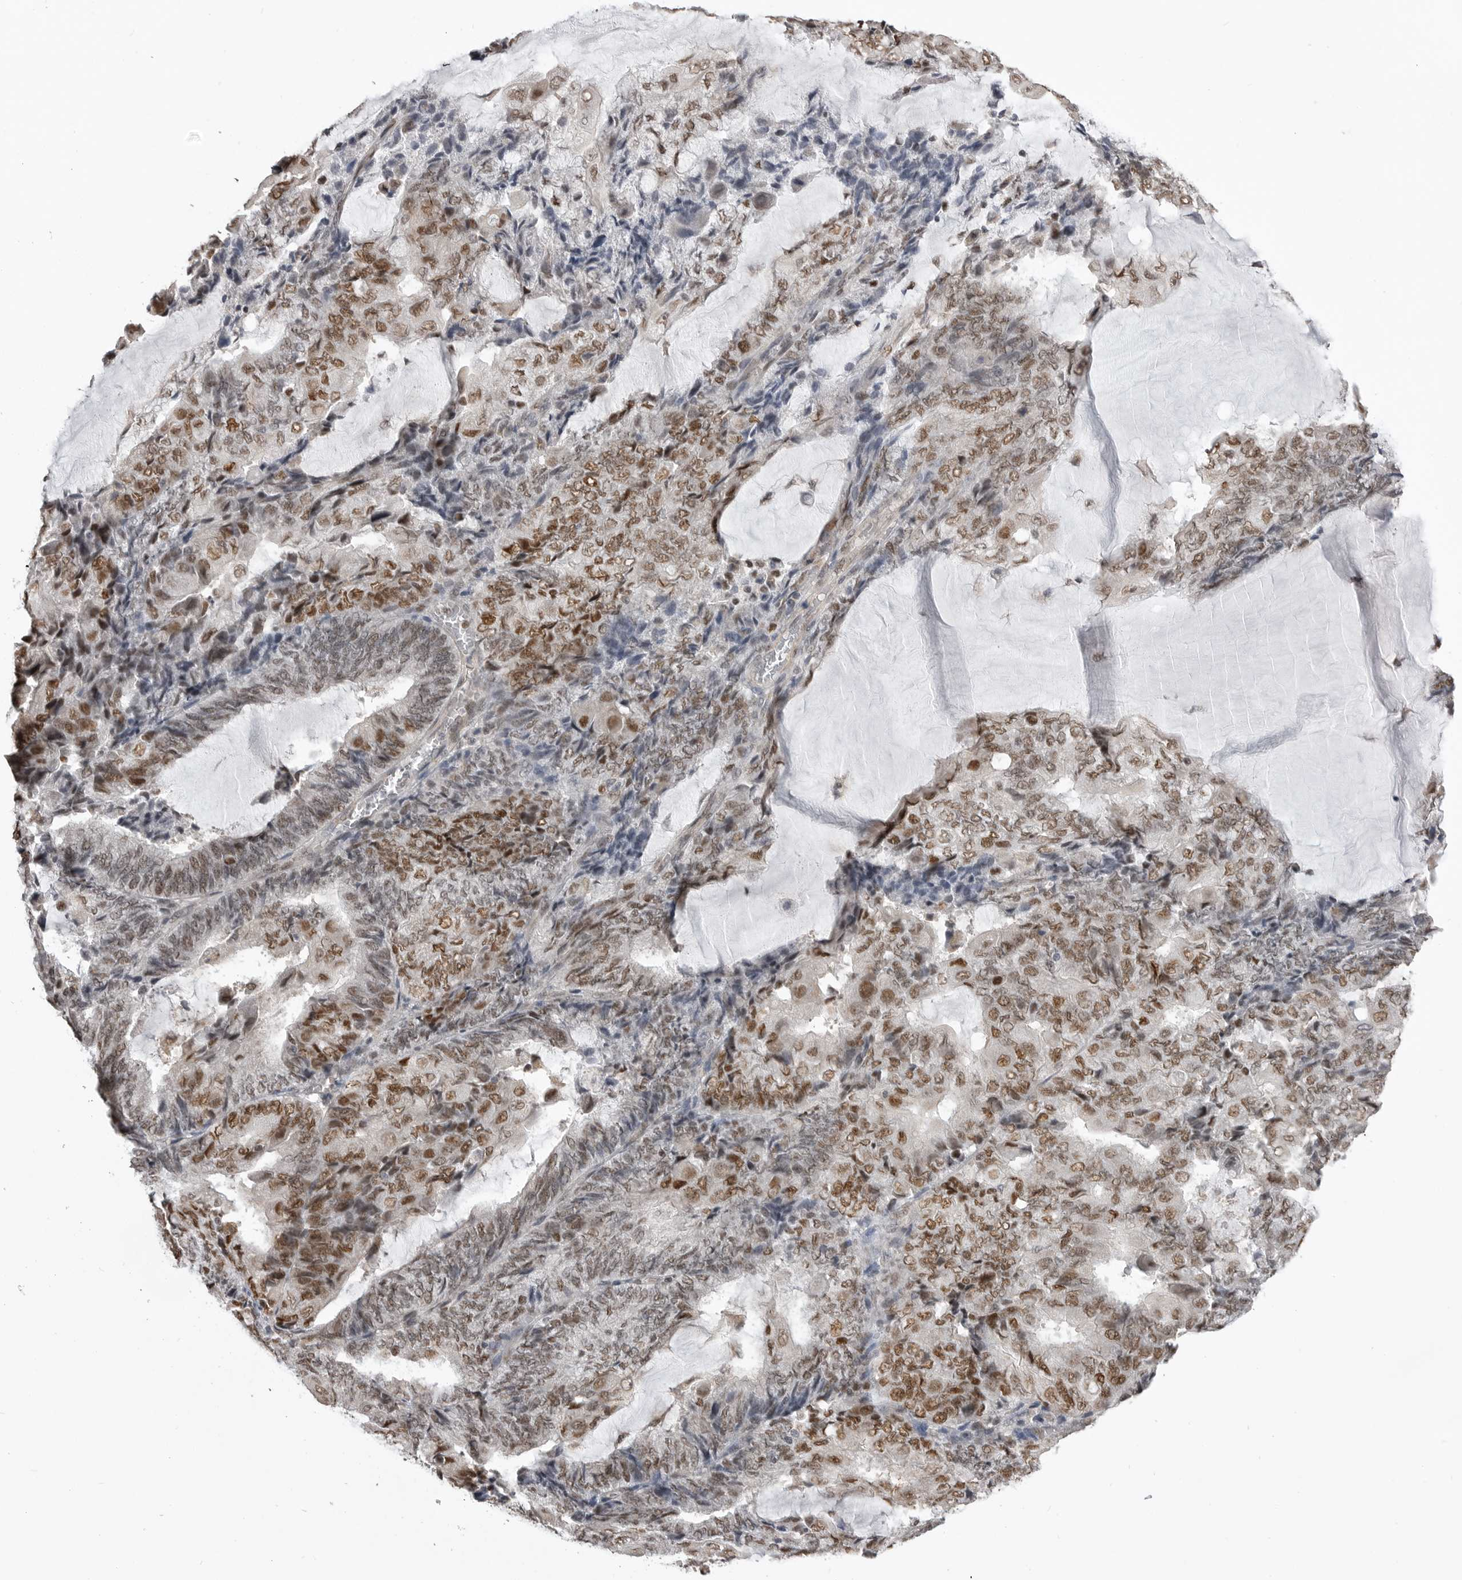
{"staining": {"intensity": "moderate", "quantity": ">75%", "location": "nuclear"}, "tissue": "endometrial cancer", "cell_type": "Tumor cells", "image_type": "cancer", "snomed": [{"axis": "morphology", "description": "Adenocarcinoma, NOS"}, {"axis": "topography", "description": "Endometrium"}], "caption": "Endometrial cancer stained for a protein (brown) displays moderate nuclear positive expression in about >75% of tumor cells.", "gene": "SMARCC1", "patient": {"sex": "female", "age": 81}}